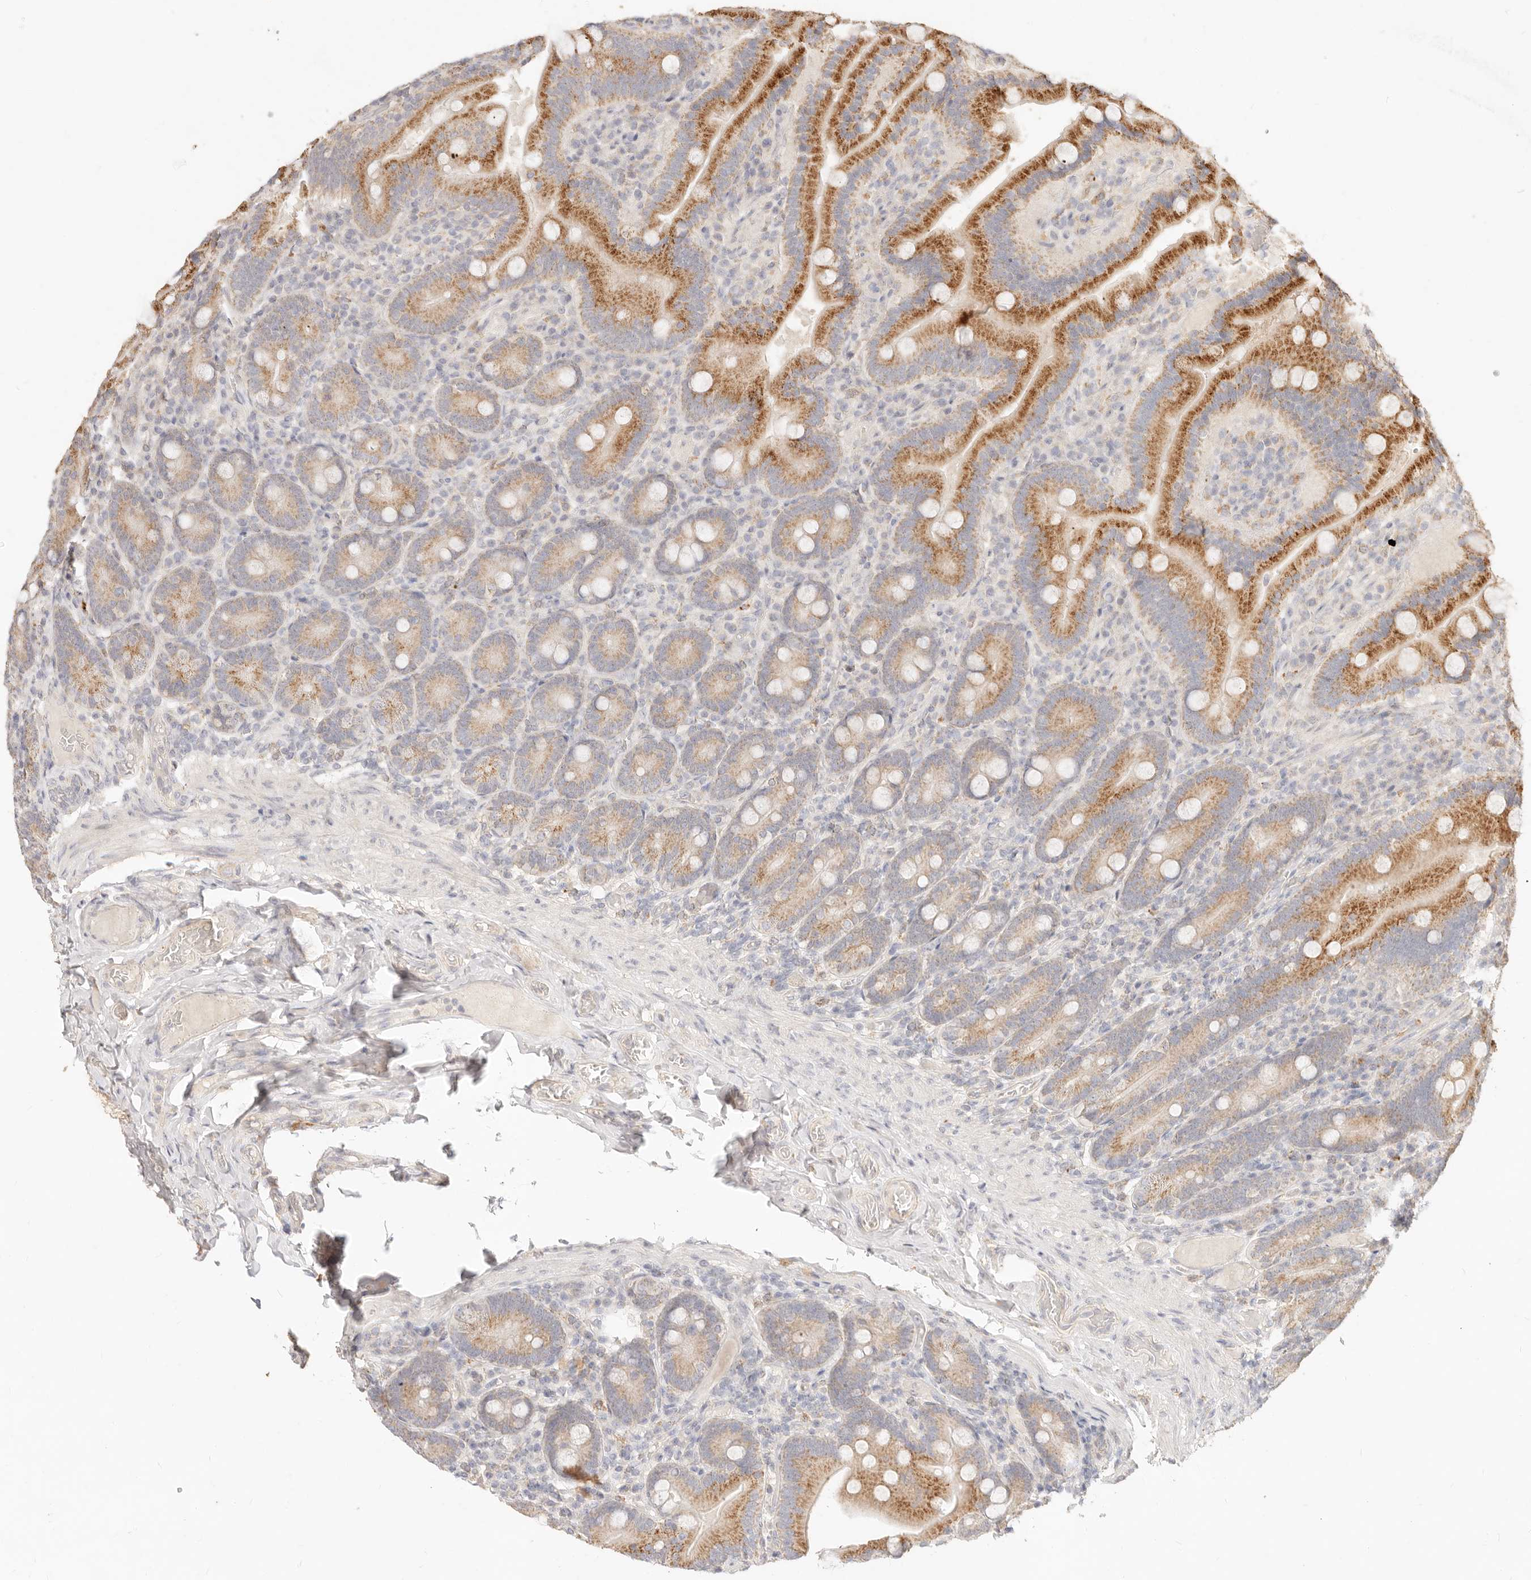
{"staining": {"intensity": "moderate", "quantity": ">75%", "location": "cytoplasmic/membranous"}, "tissue": "duodenum", "cell_type": "Glandular cells", "image_type": "normal", "snomed": [{"axis": "morphology", "description": "Normal tissue, NOS"}, {"axis": "topography", "description": "Duodenum"}], "caption": "An image of duodenum stained for a protein shows moderate cytoplasmic/membranous brown staining in glandular cells.", "gene": "ACOX1", "patient": {"sex": "female", "age": 62}}